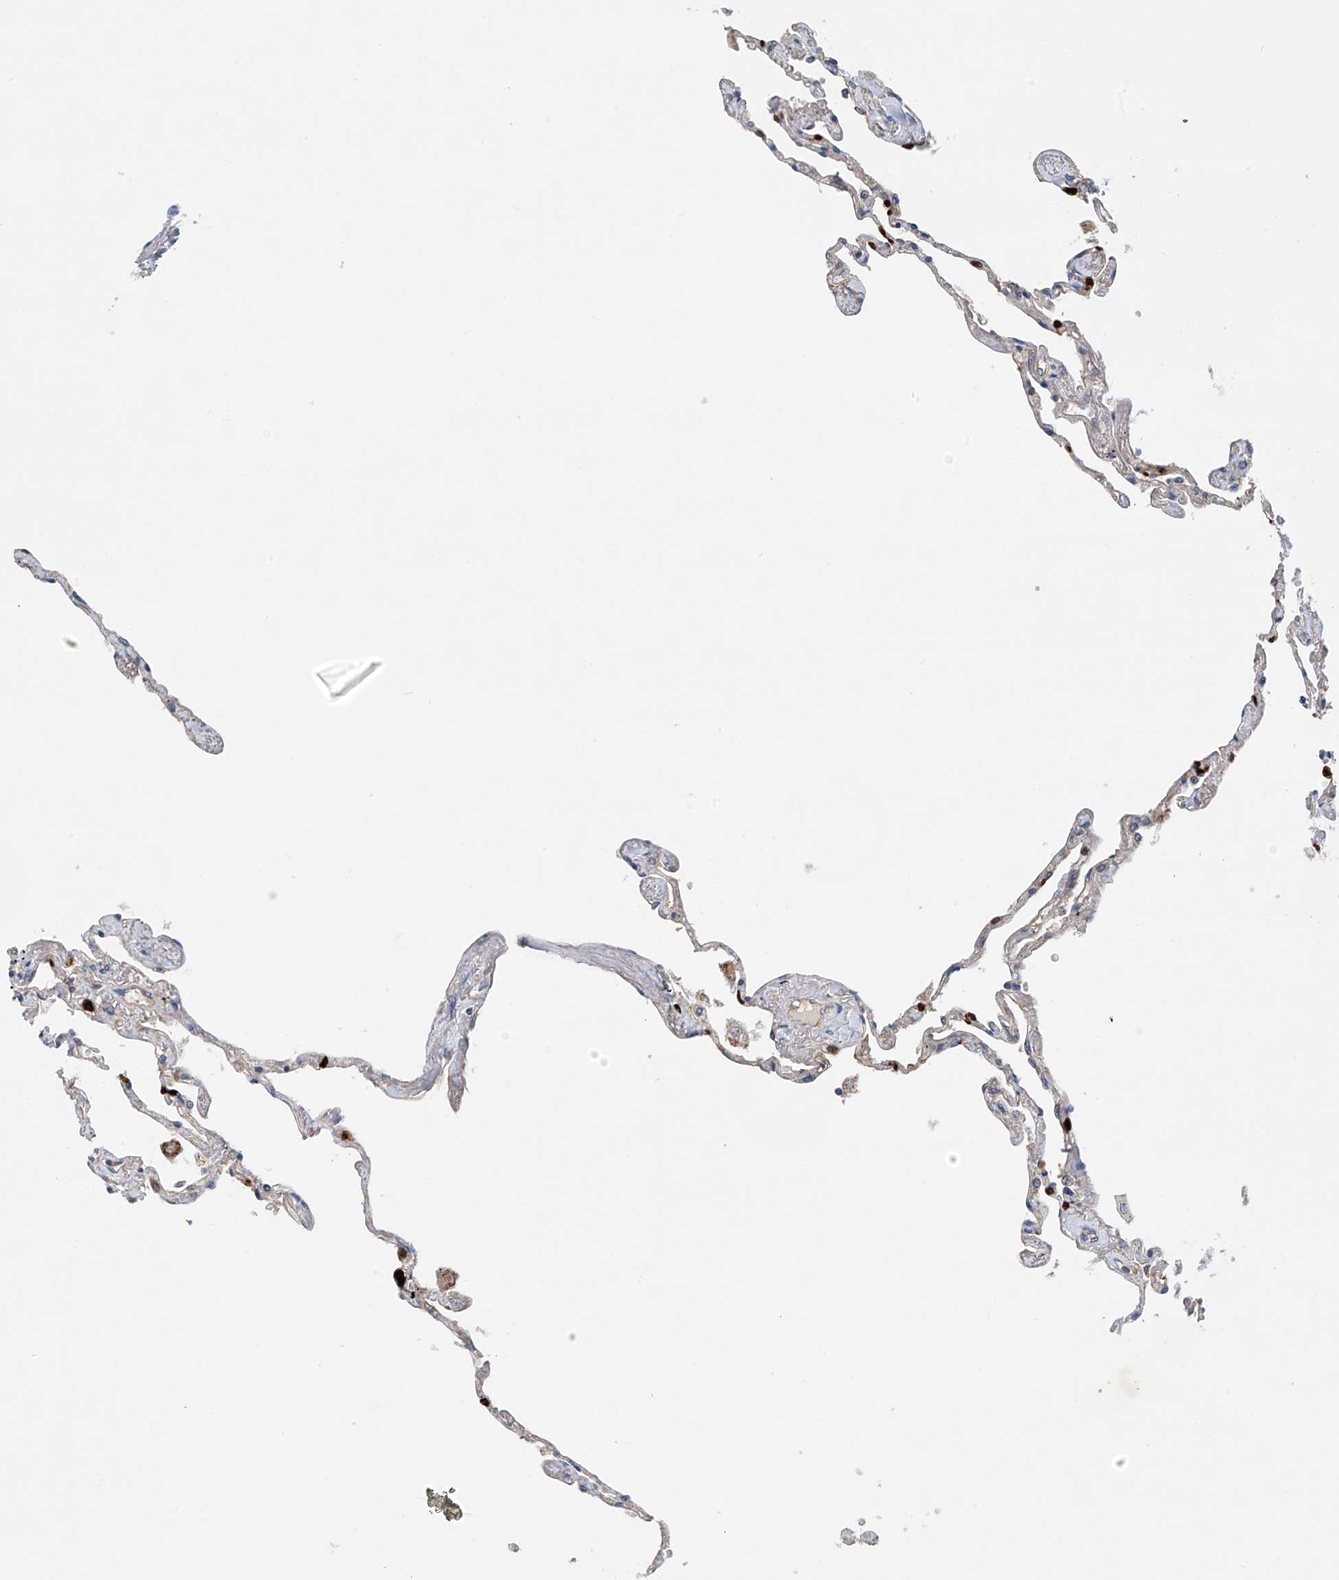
{"staining": {"intensity": "weak", "quantity": "<25%", "location": "cytoplasmic/membranous"}, "tissue": "lung", "cell_type": "Alveolar cells", "image_type": "normal", "snomed": [{"axis": "morphology", "description": "Normal tissue, NOS"}, {"axis": "topography", "description": "Lung"}], "caption": "There is no significant expression in alveolar cells of lung. (Stains: DAB IHC with hematoxylin counter stain, Microscopy: brightfield microscopy at high magnification).", "gene": "PHACTR2", "patient": {"sex": "female", "age": 67}}